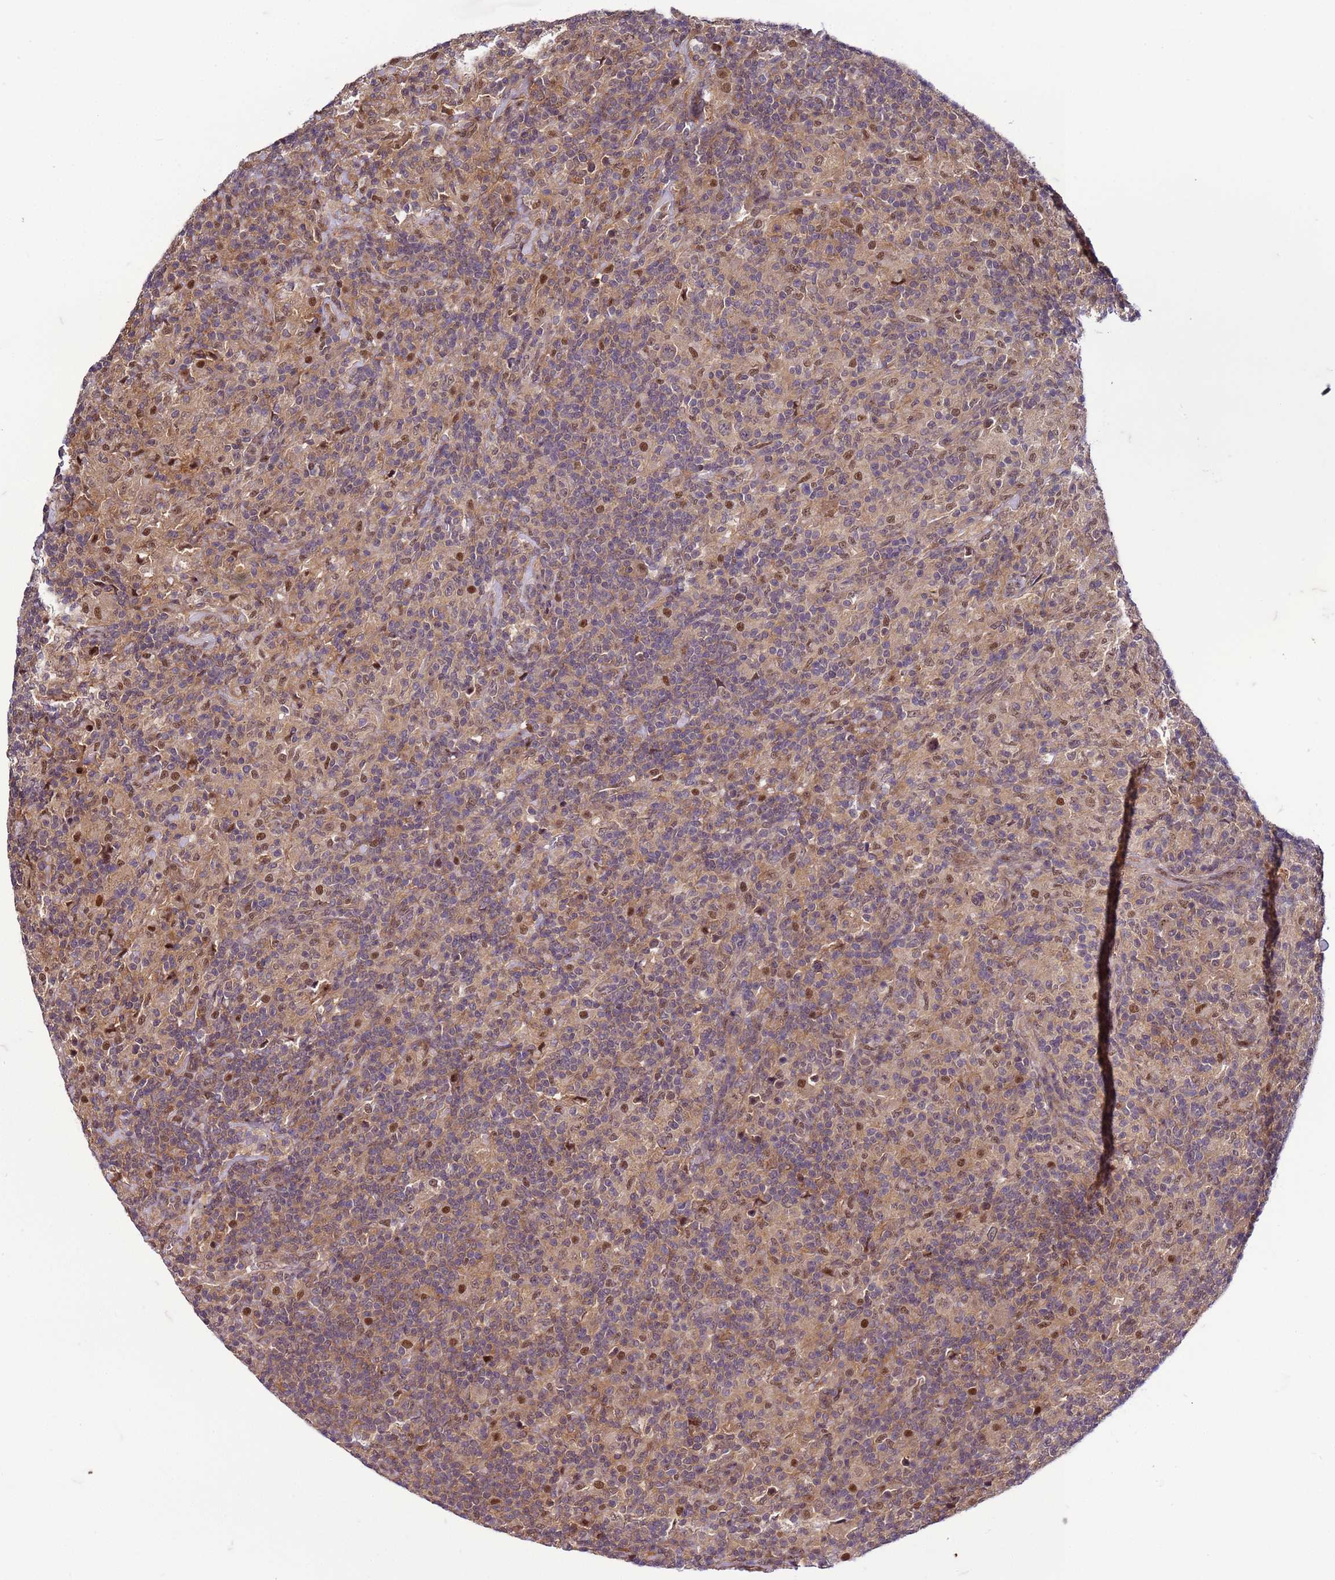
{"staining": {"intensity": "weak", "quantity": ">75%", "location": "nuclear"}, "tissue": "lymphoma", "cell_type": "Tumor cells", "image_type": "cancer", "snomed": [{"axis": "morphology", "description": "Hodgkin's disease, NOS"}, {"axis": "topography", "description": "Lymph node"}], "caption": "Protein staining displays weak nuclear expression in approximately >75% of tumor cells in lymphoma.", "gene": "GEN1", "patient": {"sex": "male", "age": 70}}